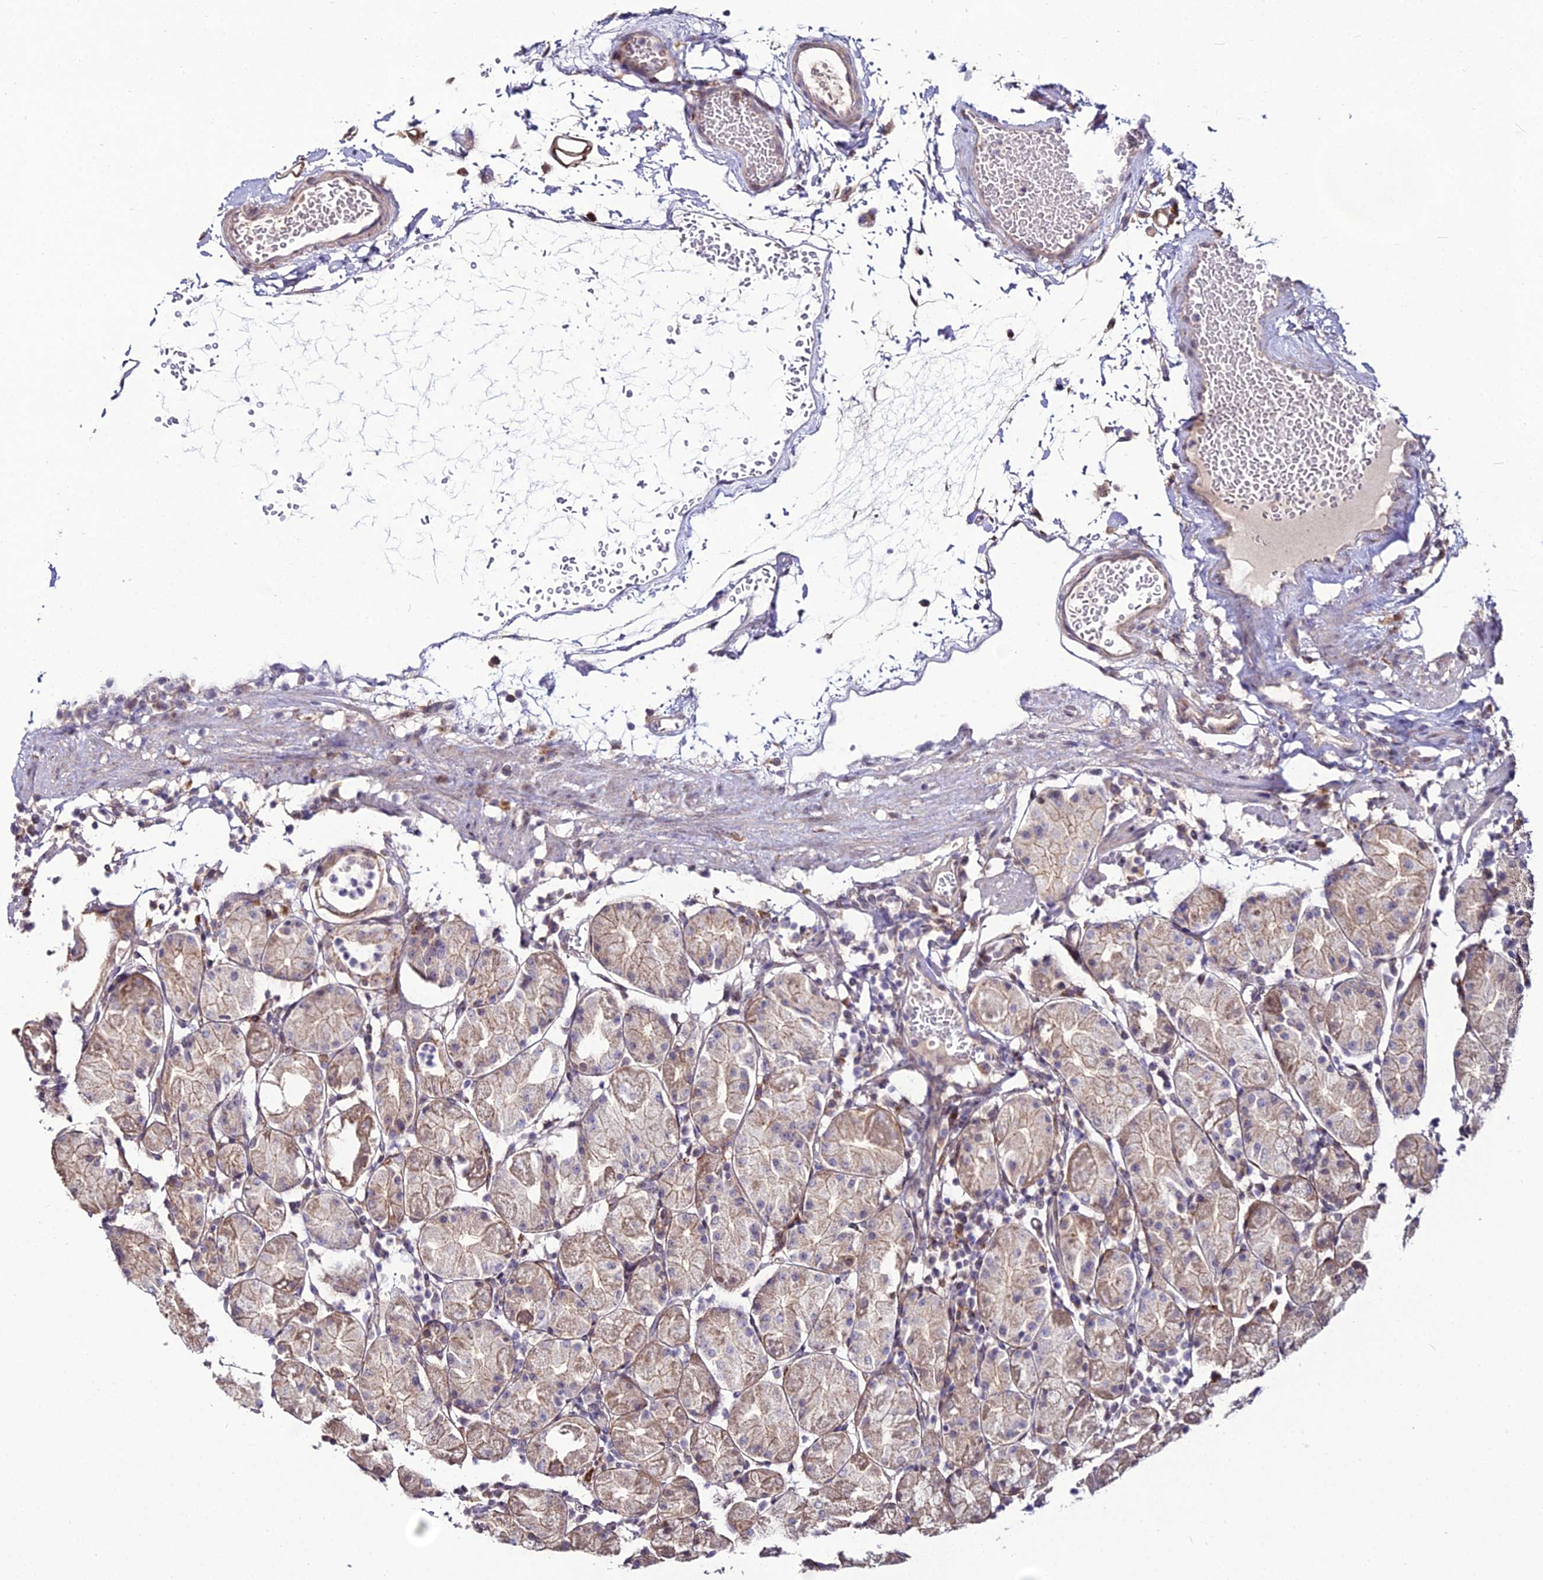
{"staining": {"intensity": "moderate", "quantity": "25%-75%", "location": "cytoplasmic/membranous"}, "tissue": "stomach", "cell_type": "Glandular cells", "image_type": "normal", "snomed": [{"axis": "morphology", "description": "Normal tissue, NOS"}, {"axis": "topography", "description": "Stomach"}, {"axis": "topography", "description": "Stomach, lower"}], "caption": "Protein expression analysis of benign human stomach reveals moderate cytoplasmic/membranous expression in approximately 25%-75% of glandular cells. Immunohistochemistry (ihc) stains the protein in brown and the nuclei are stained blue.", "gene": "TROAP", "patient": {"sex": "female", "age": 75}}